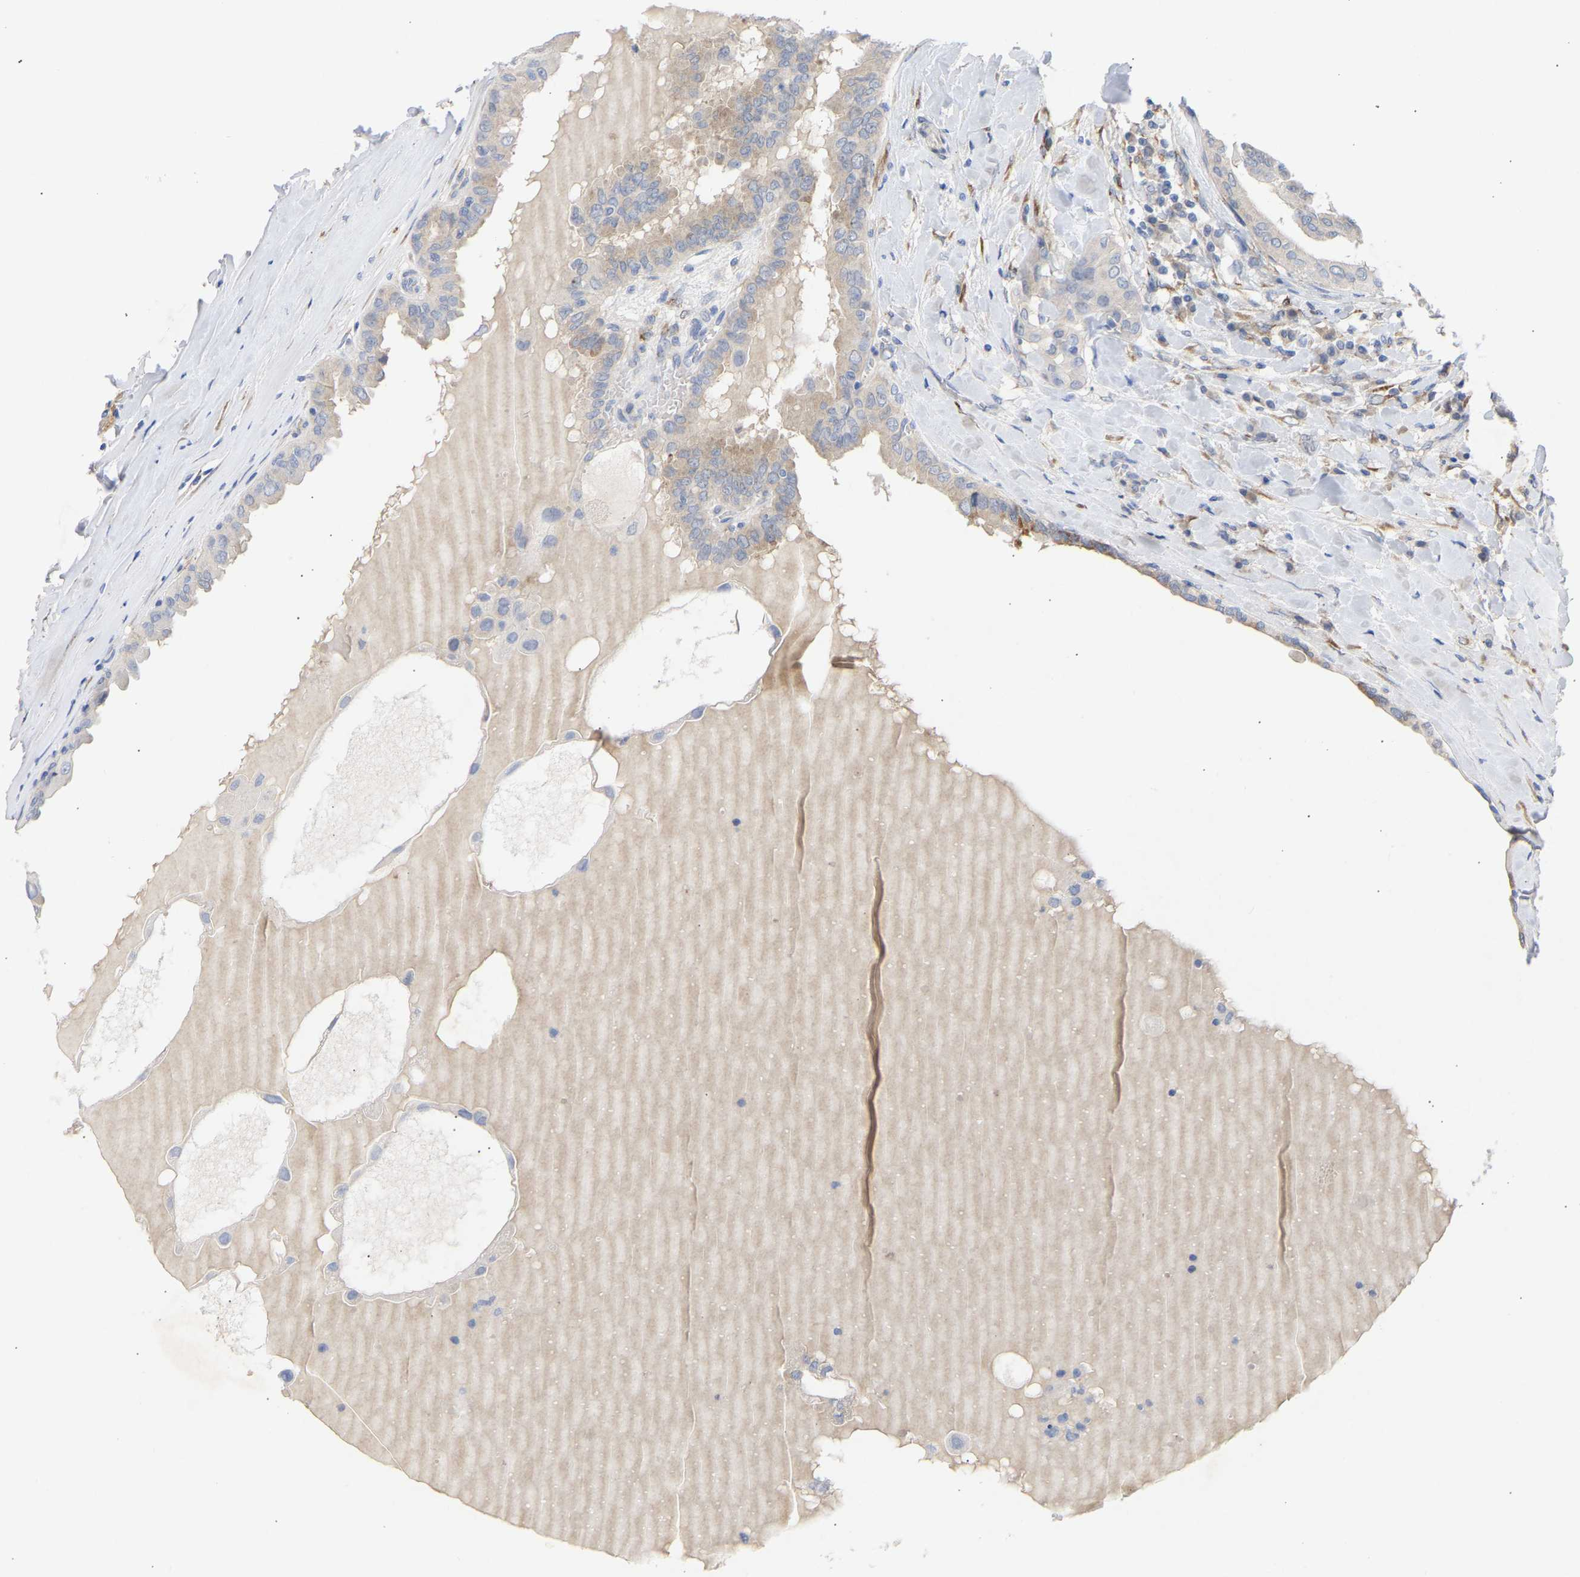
{"staining": {"intensity": "moderate", "quantity": "25%-75%", "location": "cytoplasmic/membranous"}, "tissue": "thyroid cancer", "cell_type": "Tumor cells", "image_type": "cancer", "snomed": [{"axis": "morphology", "description": "Papillary adenocarcinoma, NOS"}, {"axis": "topography", "description": "Thyroid gland"}], "caption": "Approximately 25%-75% of tumor cells in human thyroid papillary adenocarcinoma display moderate cytoplasmic/membranous protein expression as visualized by brown immunohistochemical staining.", "gene": "SELENOM", "patient": {"sex": "male", "age": 33}}